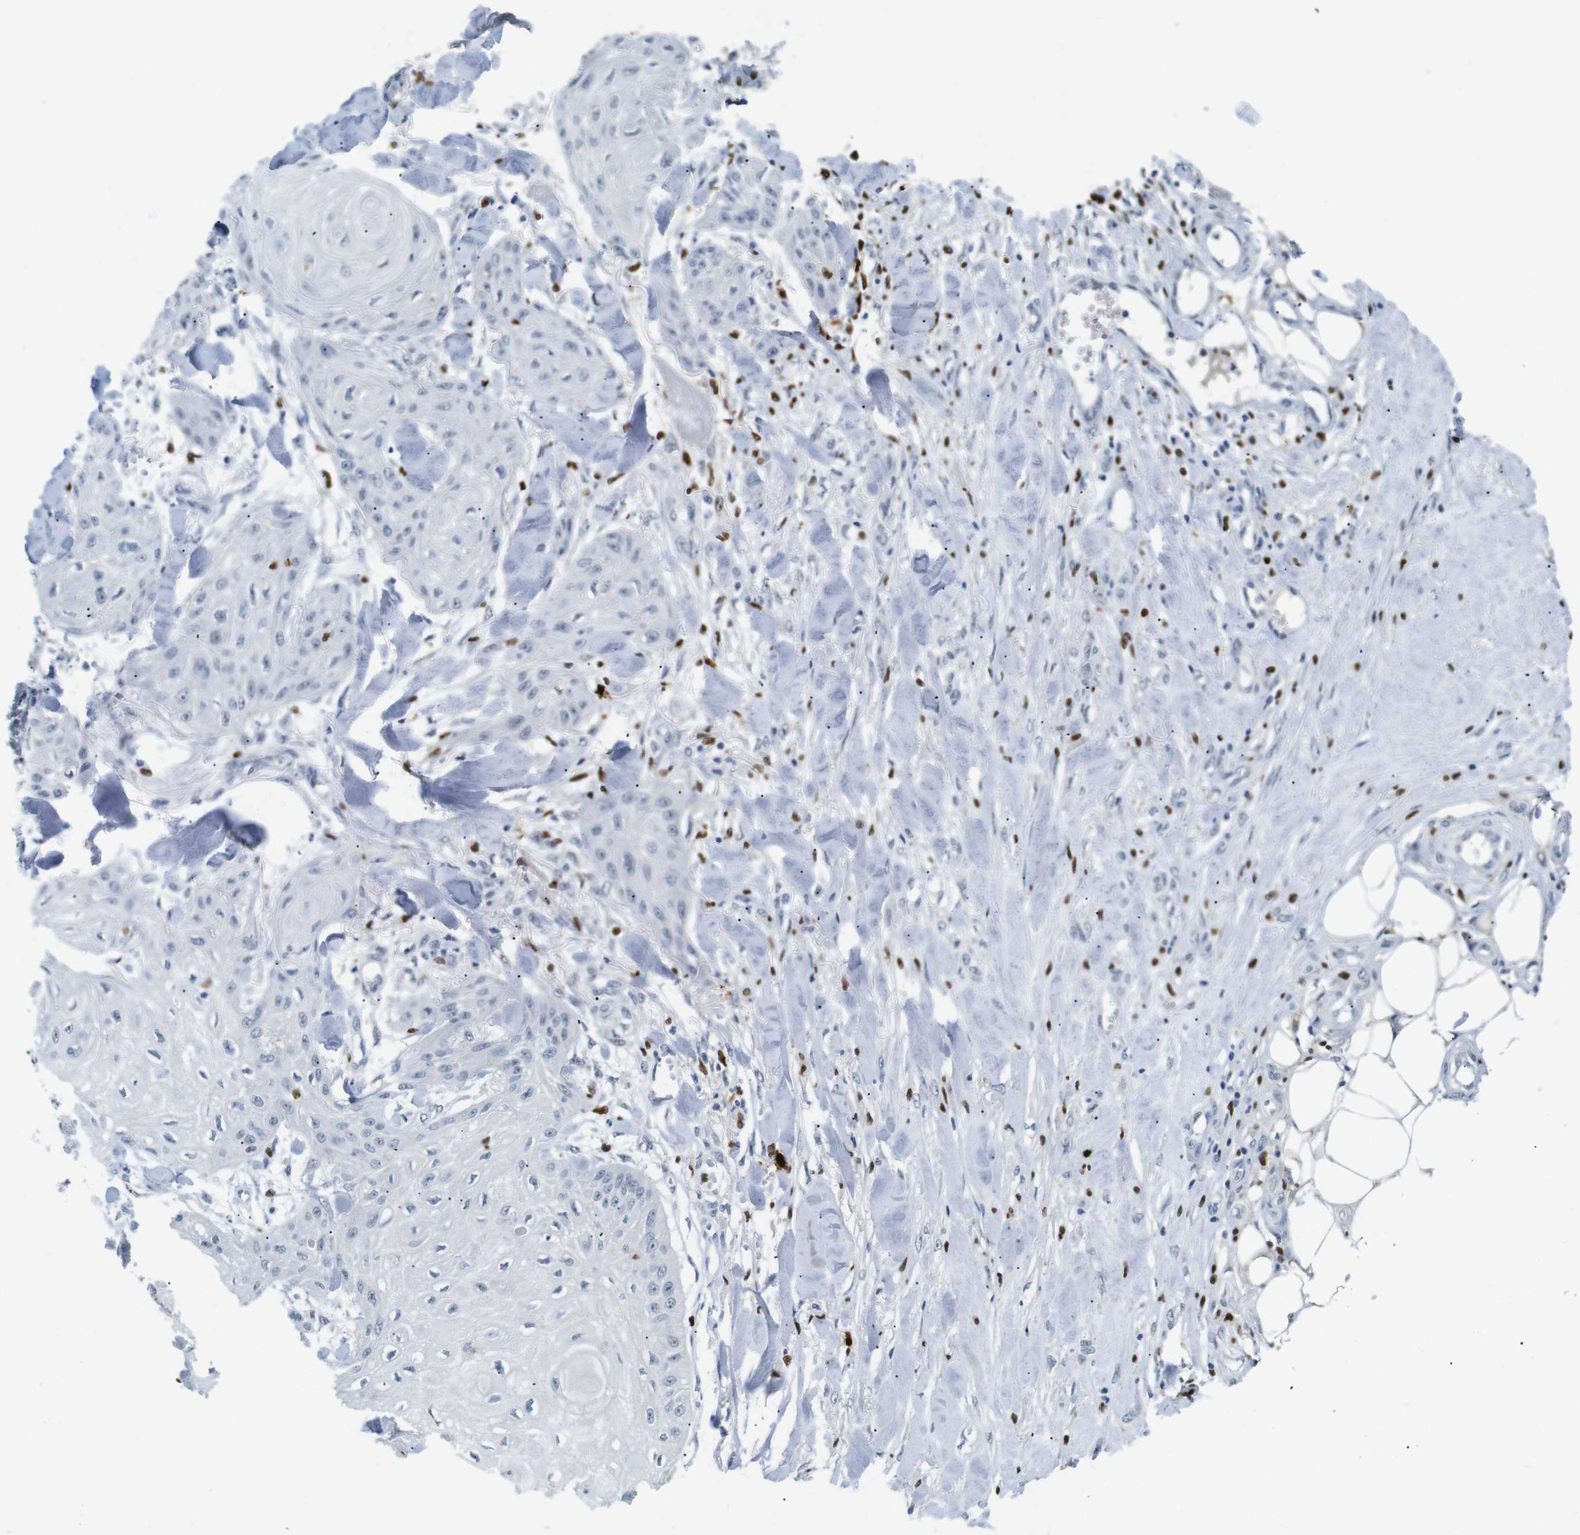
{"staining": {"intensity": "negative", "quantity": "none", "location": "none"}, "tissue": "skin cancer", "cell_type": "Tumor cells", "image_type": "cancer", "snomed": [{"axis": "morphology", "description": "Squamous cell carcinoma, NOS"}, {"axis": "topography", "description": "Skin"}], "caption": "DAB (3,3'-diaminobenzidine) immunohistochemical staining of human skin cancer (squamous cell carcinoma) demonstrates no significant positivity in tumor cells.", "gene": "IRF8", "patient": {"sex": "male", "age": 74}}